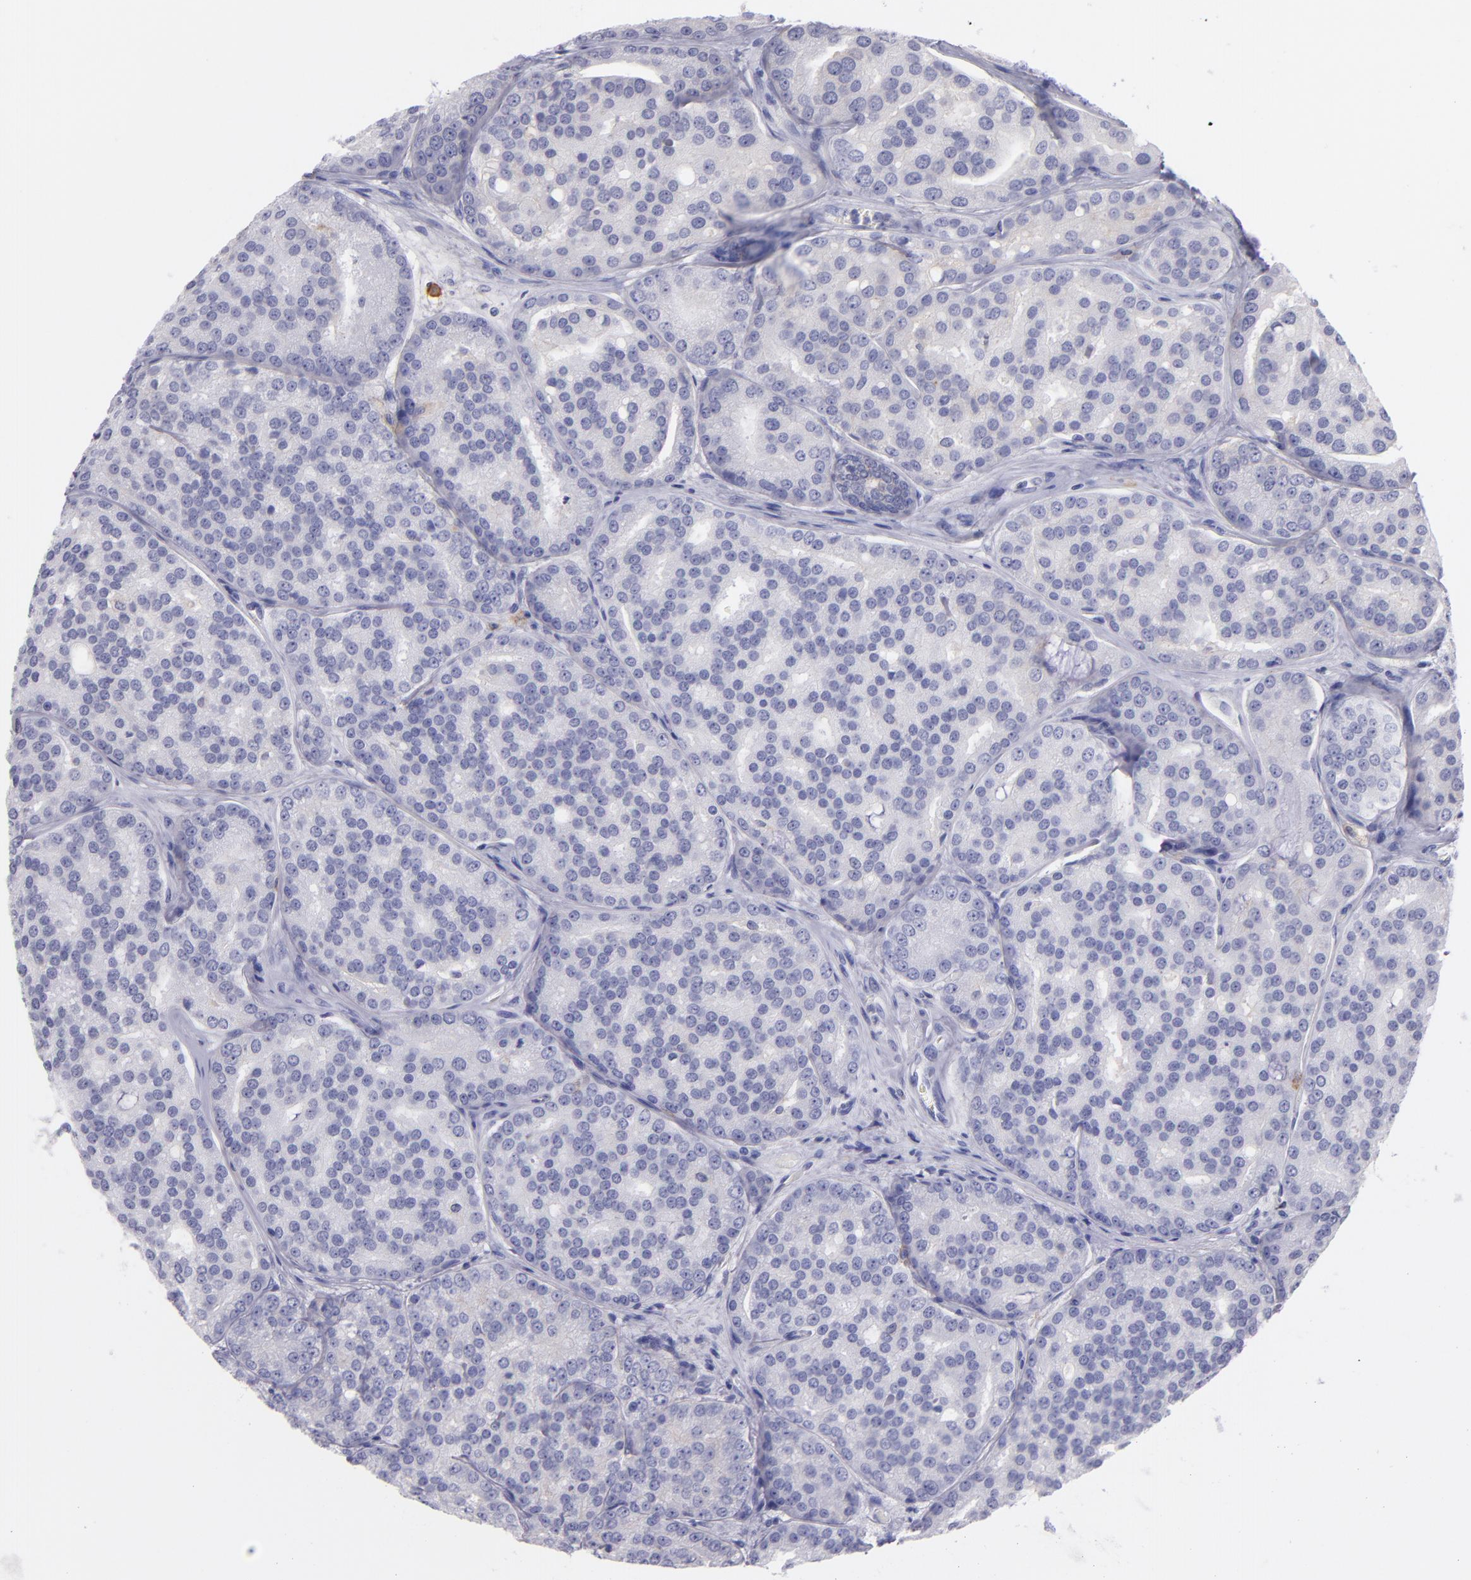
{"staining": {"intensity": "negative", "quantity": "none", "location": "none"}, "tissue": "prostate cancer", "cell_type": "Tumor cells", "image_type": "cancer", "snomed": [{"axis": "morphology", "description": "Adenocarcinoma, High grade"}, {"axis": "topography", "description": "Prostate"}], "caption": "Tumor cells are negative for brown protein staining in prostate cancer (high-grade adenocarcinoma).", "gene": "CD82", "patient": {"sex": "male", "age": 64}}